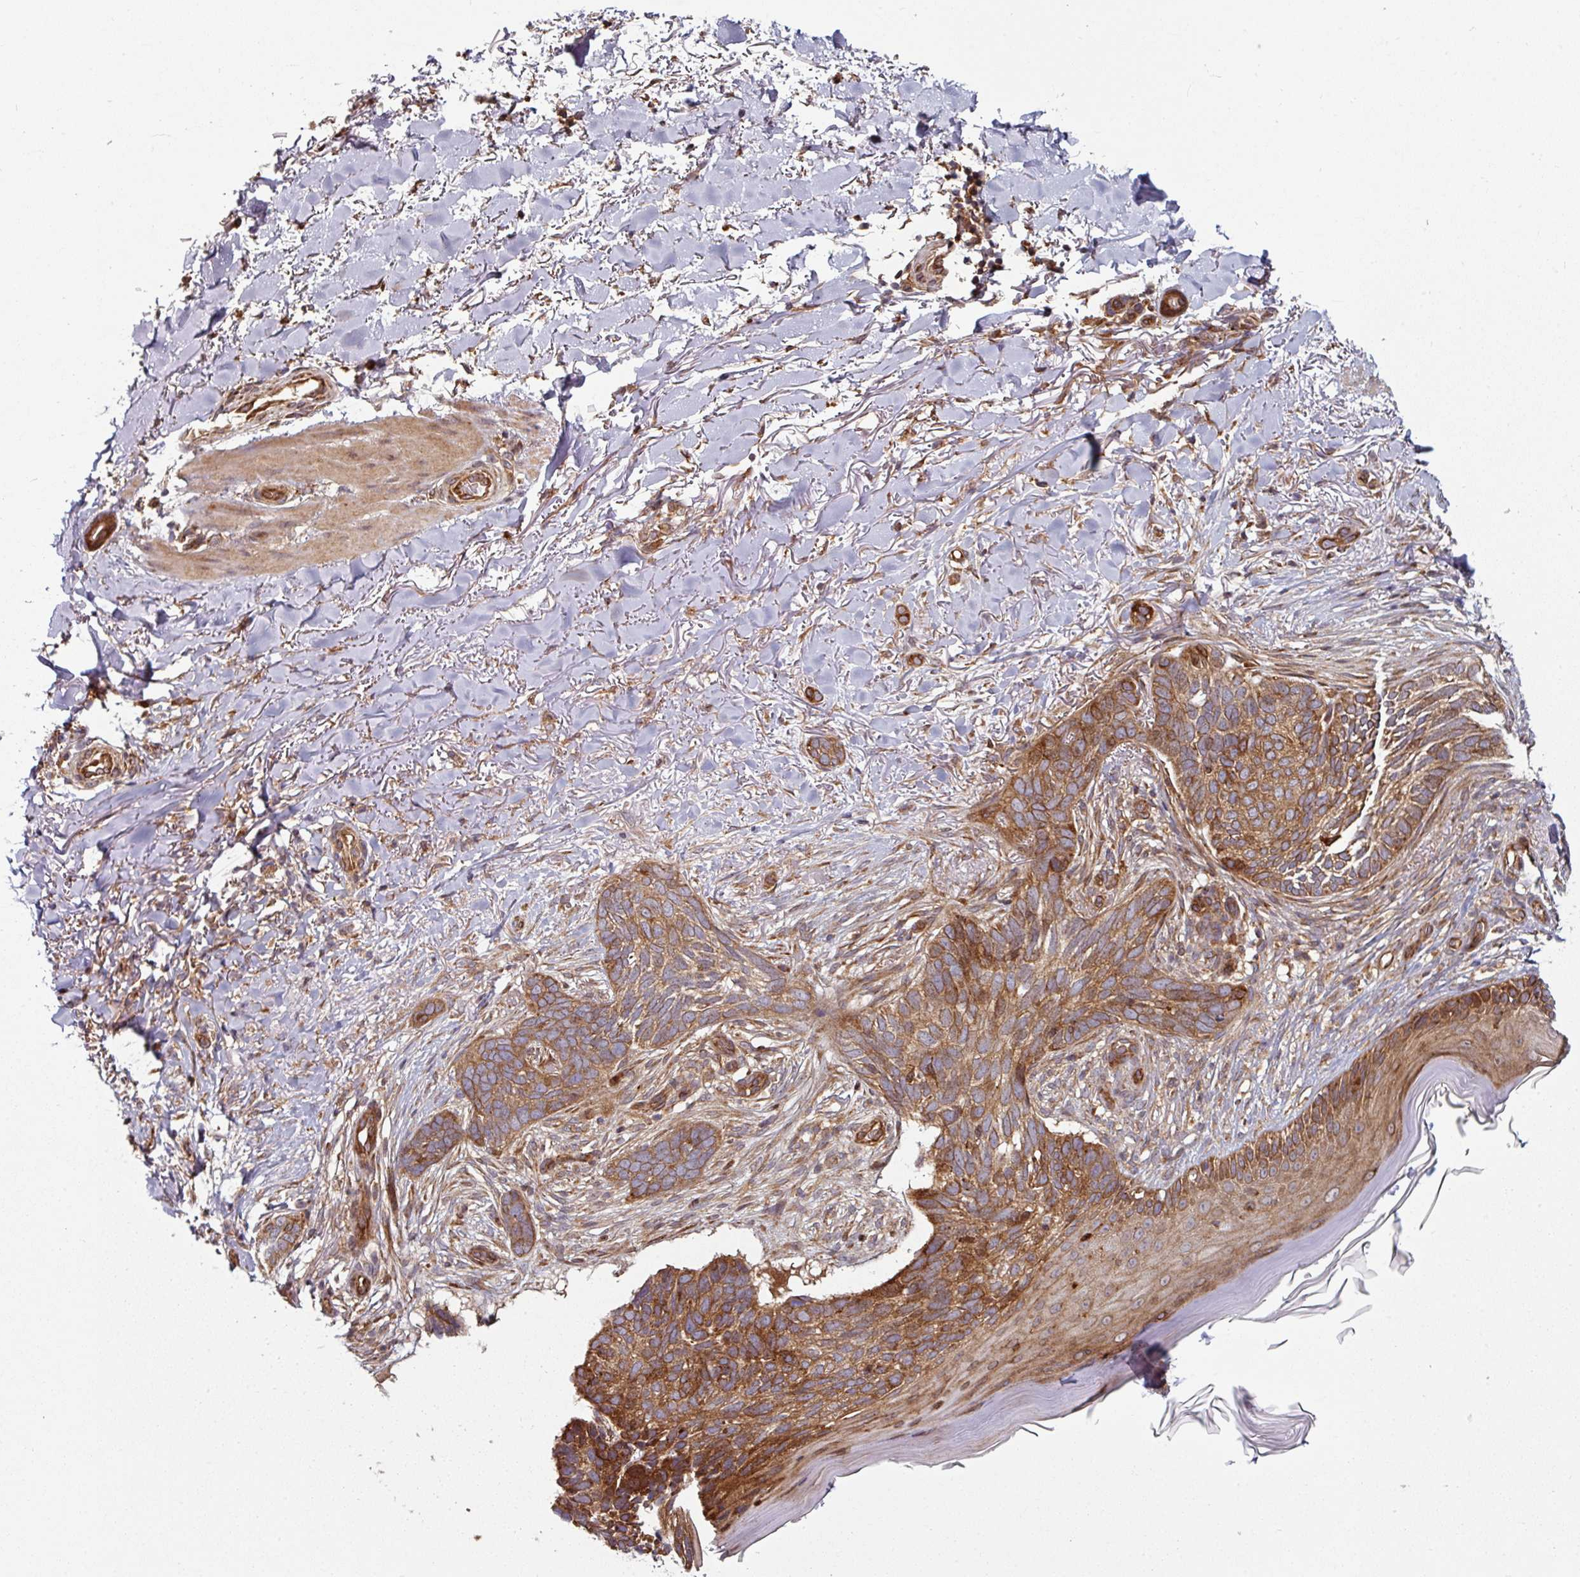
{"staining": {"intensity": "moderate", "quantity": ">75%", "location": "cytoplasmic/membranous"}, "tissue": "skin cancer", "cell_type": "Tumor cells", "image_type": "cancer", "snomed": [{"axis": "morphology", "description": "Normal tissue, NOS"}, {"axis": "morphology", "description": "Basal cell carcinoma"}, {"axis": "topography", "description": "Skin"}], "caption": "Immunohistochemistry of human basal cell carcinoma (skin) shows medium levels of moderate cytoplasmic/membranous staining in approximately >75% of tumor cells. The protein is stained brown, and the nuclei are stained in blue (DAB IHC with brightfield microscopy, high magnification).", "gene": "RAB5A", "patient": {"sex": "female", "age": 67}}